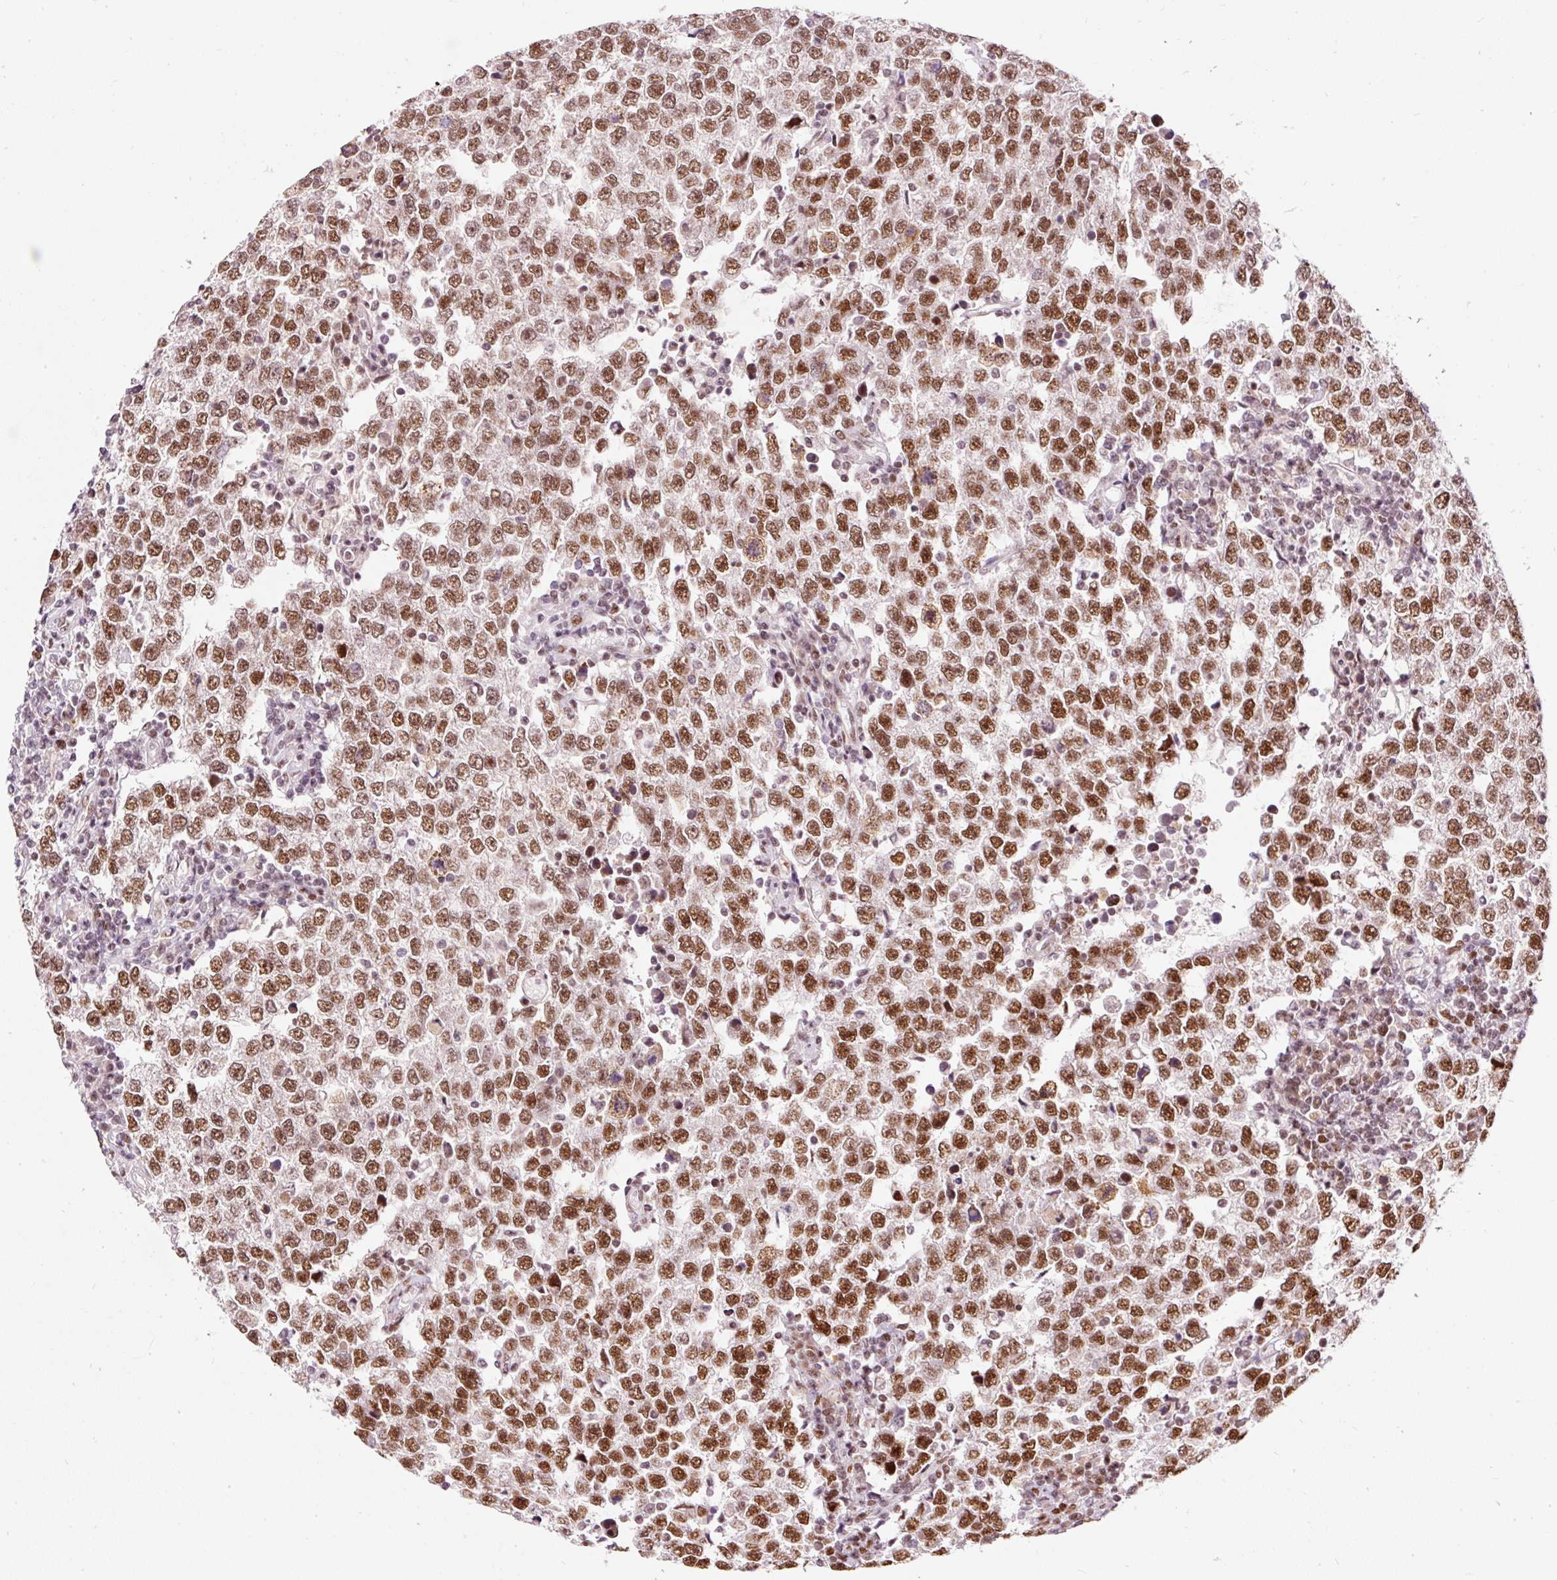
{"staining": {"intensity": "strong", "quantity": ">75%", "location": "nuclear"}, "tissue": "testis cancer", "cell_type": "Tumor cells", "image_type": "cancer", "snomed": [{"axis": "morphology", "description": "Seminoma, NOS"}, {"axis": "morphology", "description": "Carcinoma, Embryonal, NOS"}, {"axis": "topography", "description": "Testis"}], "caption": "IHC of human seminoma (testis) shows high levels of strong nuclear positivity in approximately >75% of tumor cells.", "gene": "HNRNPC", "patient": {"sex": "male", "age": 28}}